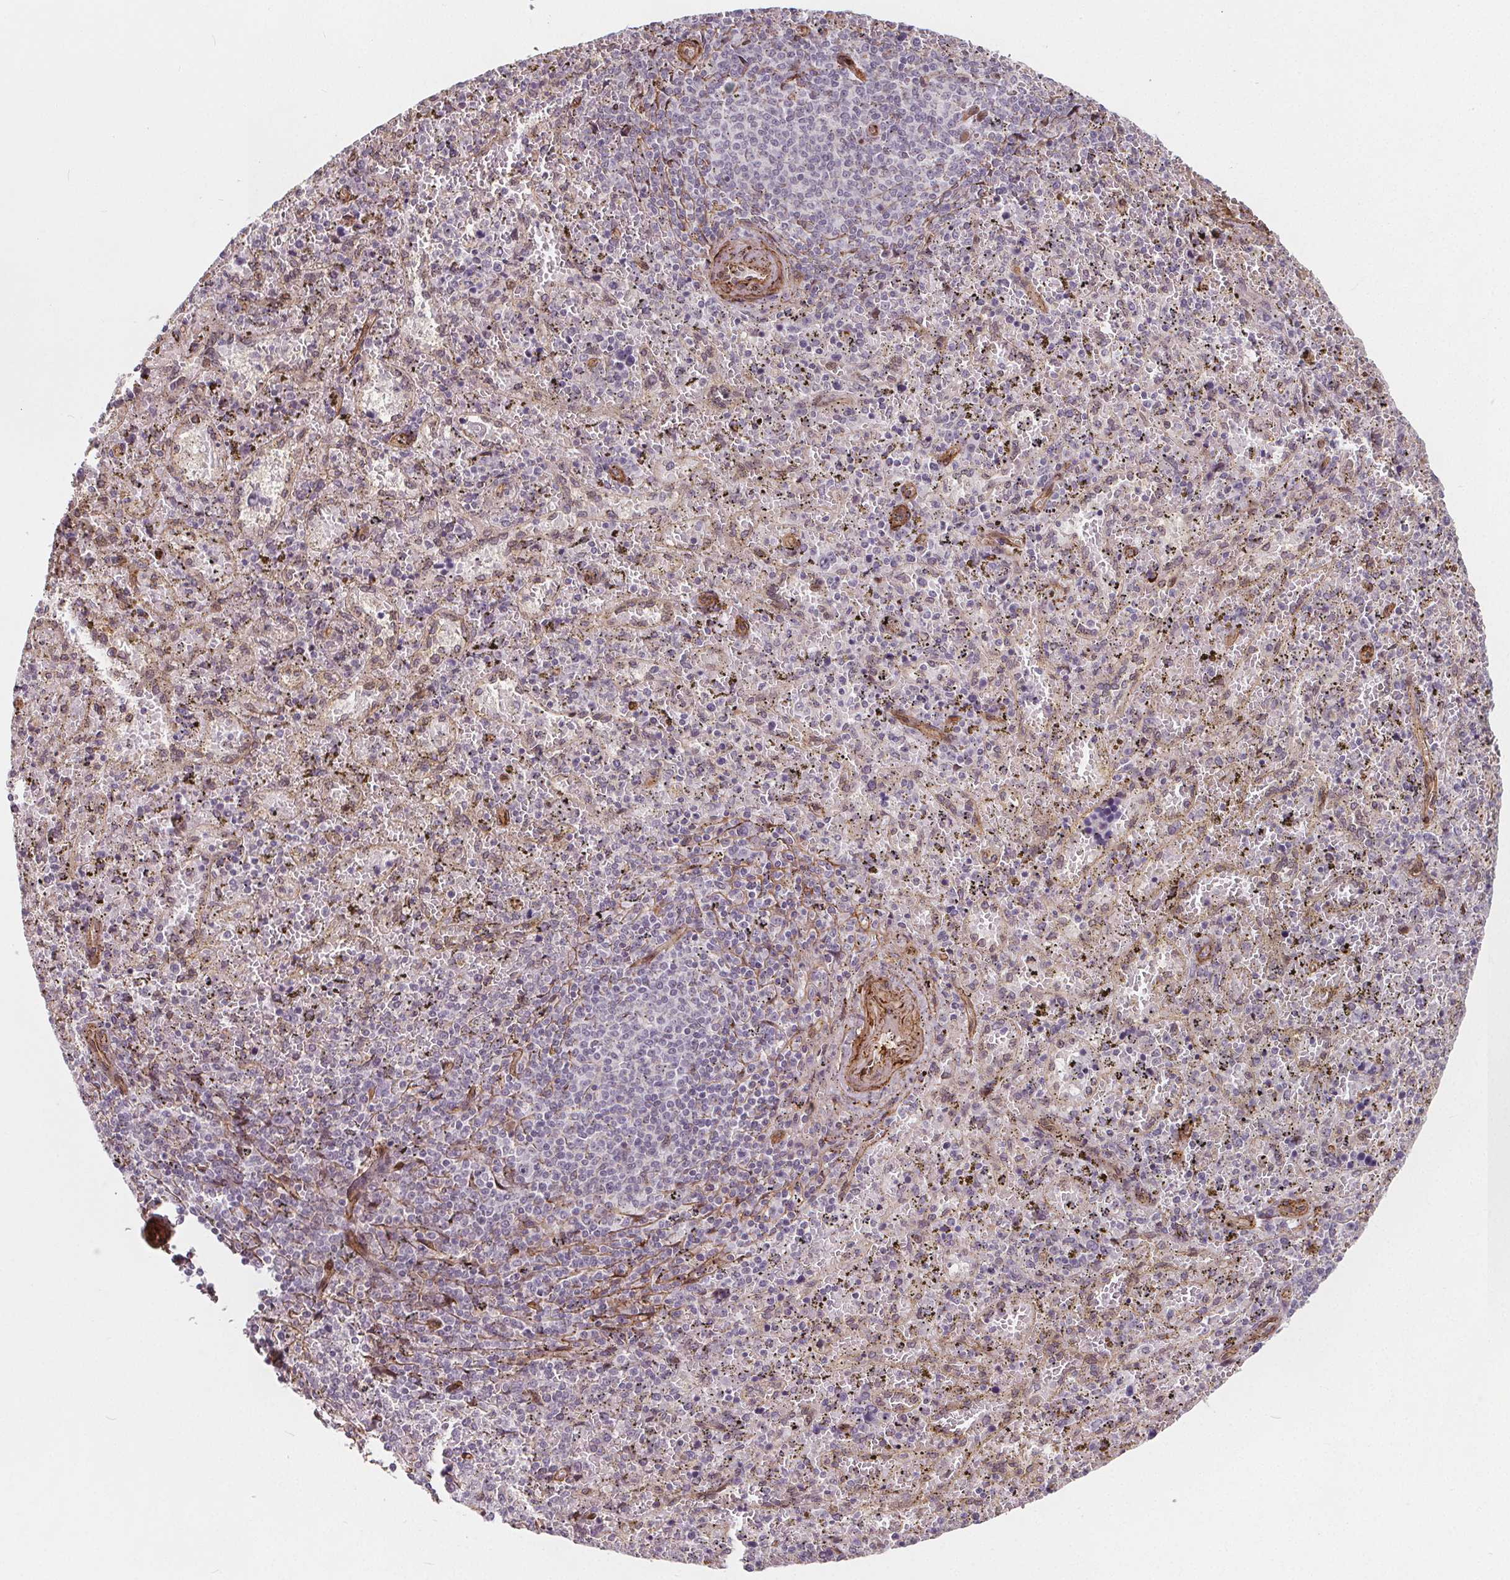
{"staining": {"intensity": "negative", "quantity": "none", "location": "none"}, "tissue": "spleen", "cell_type": "Cells in red pulp", "image_type": "normal", "snomed": [{"axis": "morphology", "description": "Normal tissue, NOS"}, {"axis": "topography", "description": "Spleen"}], "caption": "IHC image of unremarkable spleen: spleen stained with DAB shows no significant protein staining in cells in red pulp. (DAB (3,3'-diaminobenzidine) immunohistochemistry, high magnification).", "gene": "HAS1", "patient": {"sex": "female", "age": 50}}